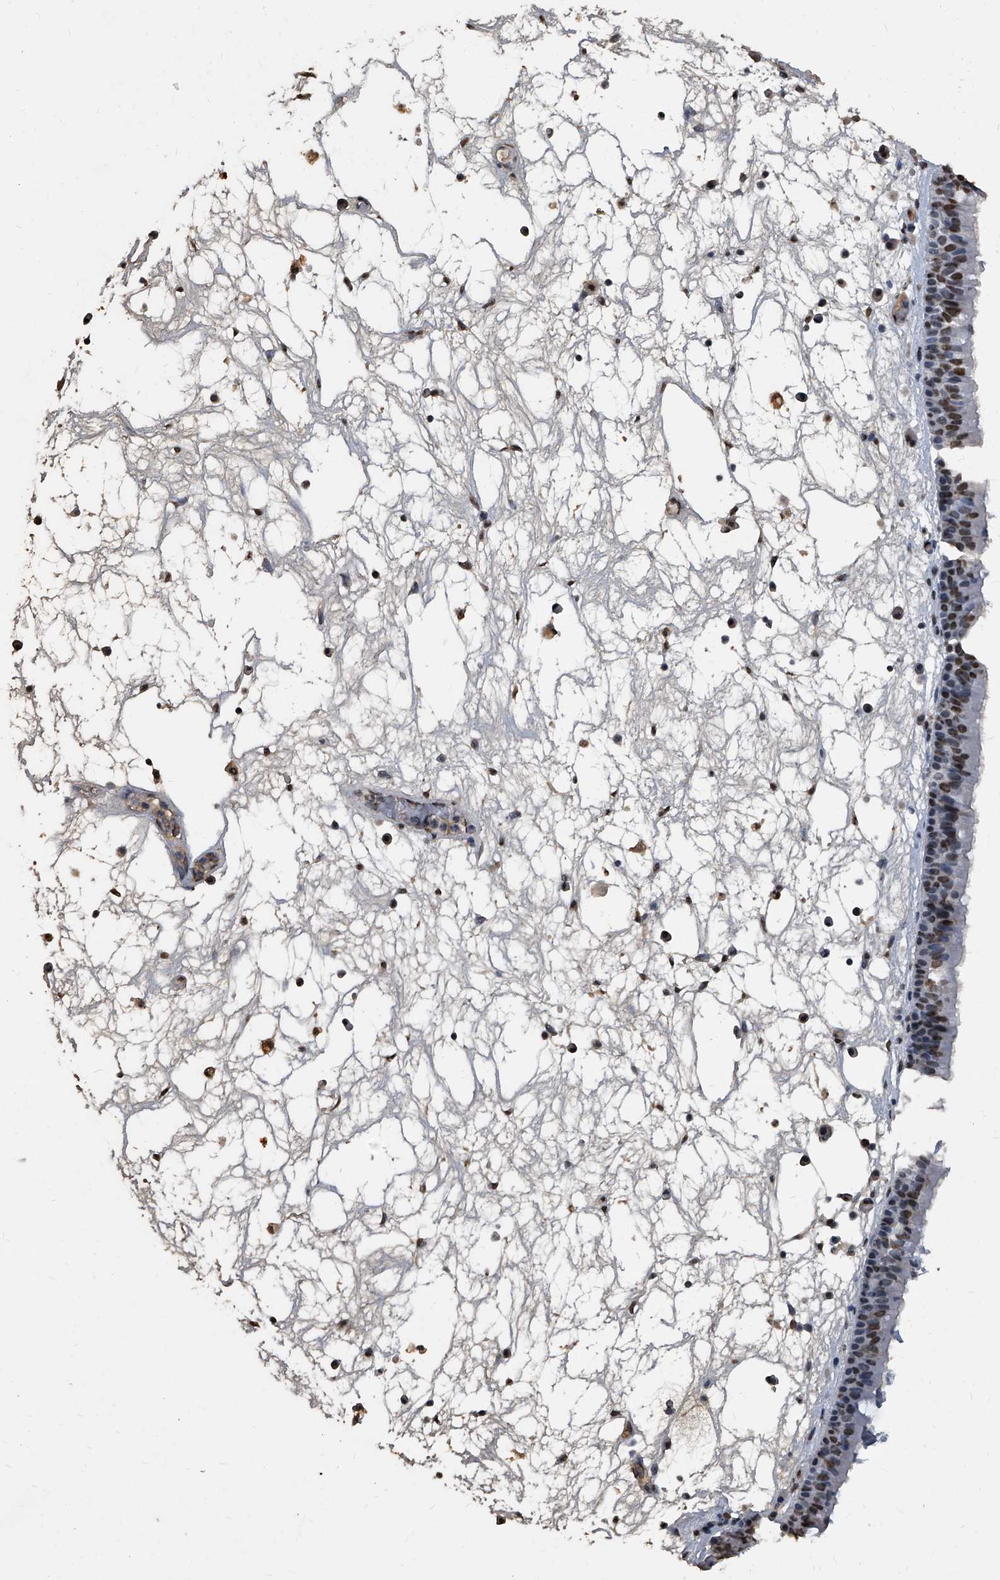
{"staining": {"intensity": "moderate", "quantity": "25%-75%", "location": "nuclear"}, "tissue": "nasopharynx", "cell_type": "Respiratory epithelial cells", "image_type": "normal", "snomed": [{"axis": "morphology", "description": "Normal tissue, NOS"}, {"axis": "morphology", "description": "Inflammation, NOS"}, {"axis": "morphology", "description": "Malignant melanoma, Metastatic site"}, {"axis": "topography", "description": "Nasopharynx"}], "caption": "Benign nasopharynx demonstrates moderate nuclear staining in about 25%-75% of respiratory epithelial cells, visualized by immunohistochemistry. (DAB (3,3'-diaminobenzidine) IHC with brightfield microscopy, high magnification).", "gene": "MATR3", "patient": {"sex": "male", "age": 70}}